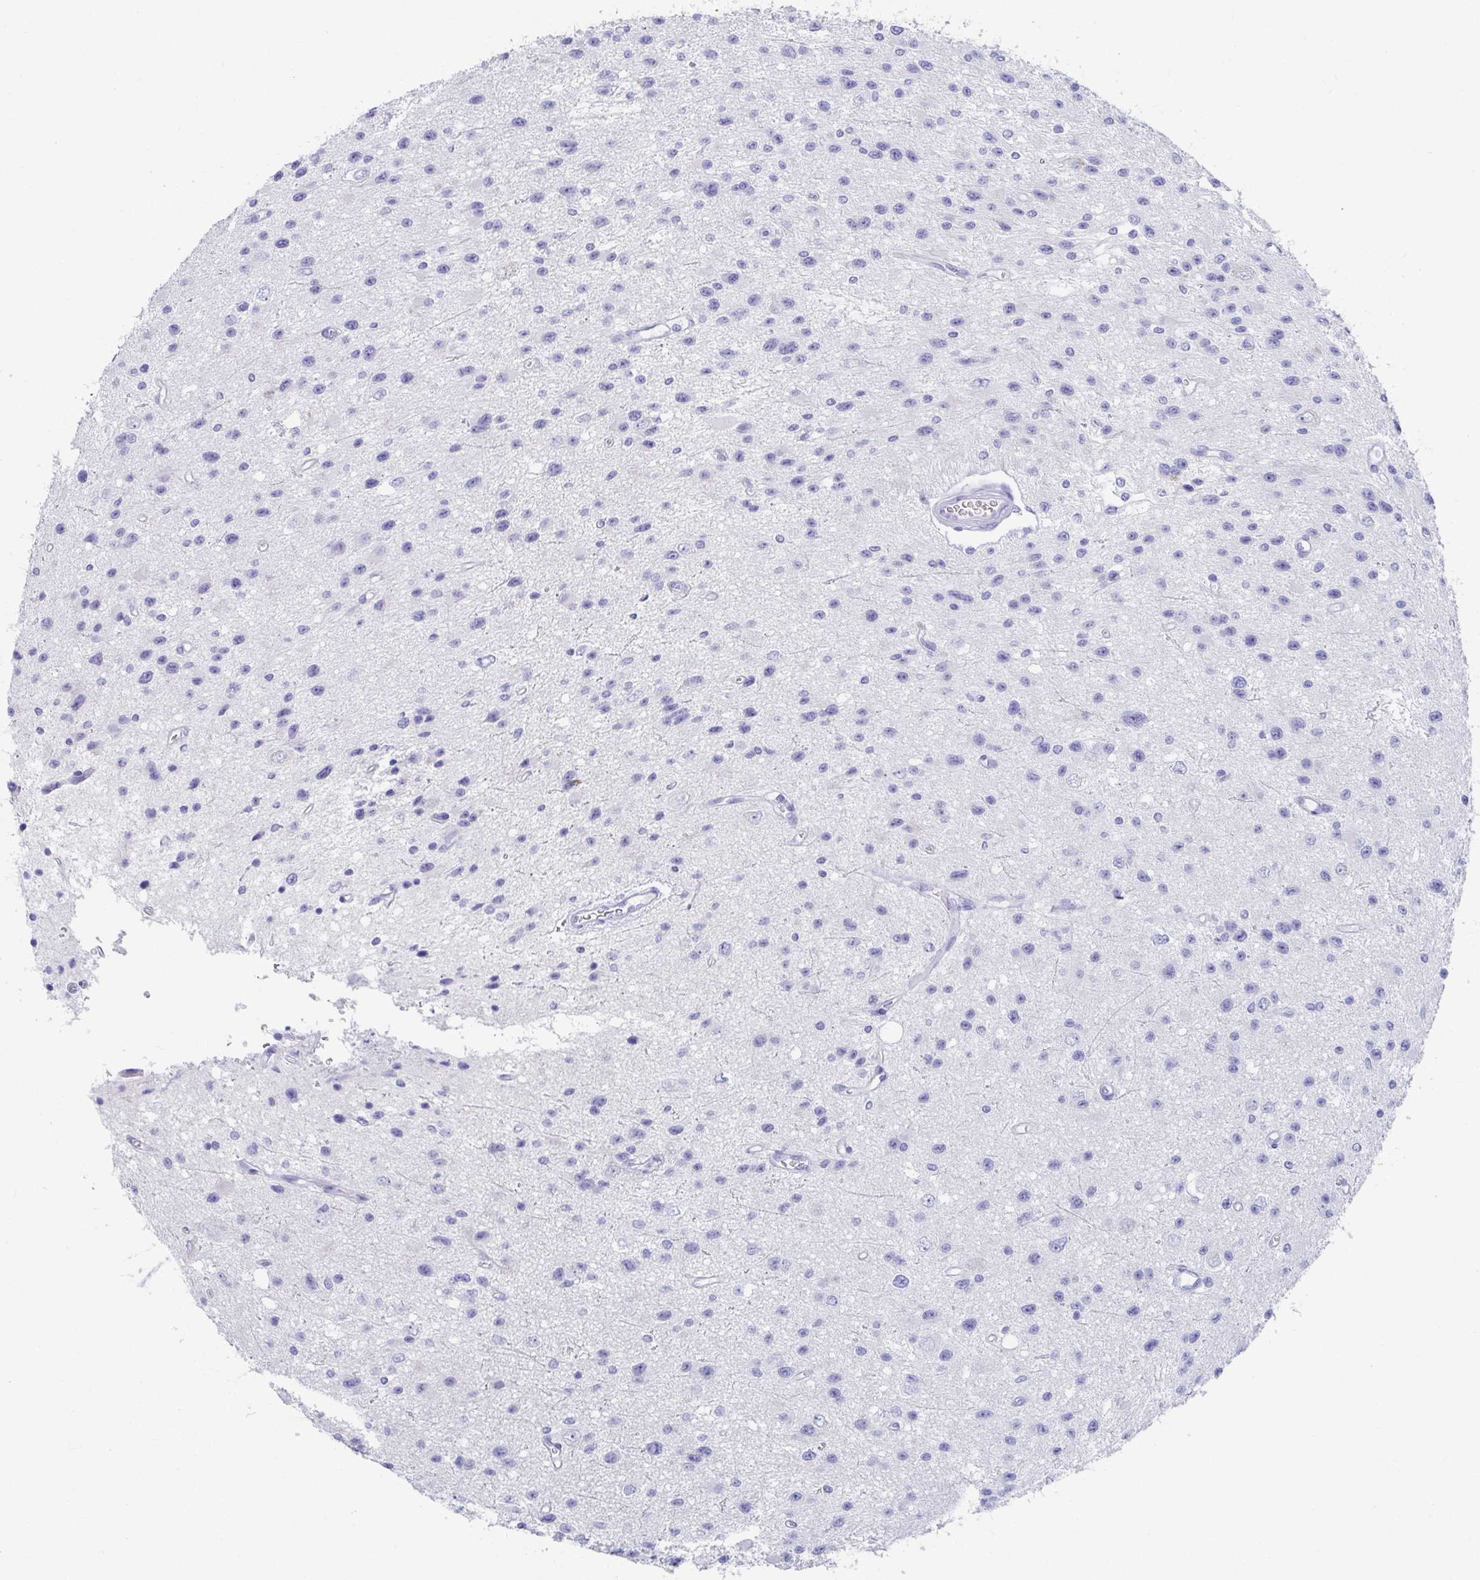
{"staining": {"intensity": "negative", "quantity": "none", "location": "none"}, "tissue": "glioma", "cell_type": "Tumor cells", "image_type": "cancer", "snomed": [{"axis": "morphology", "description": "Glioma, malignant, Low grade"}, {"axis": "topography", "description": "Brain"}], "caption": "Protein analysis of glioma reveals no significant positivity in tumor cells.", "gene": "PLA2G1B", "patient": {"sex": "male", "age": 43}}